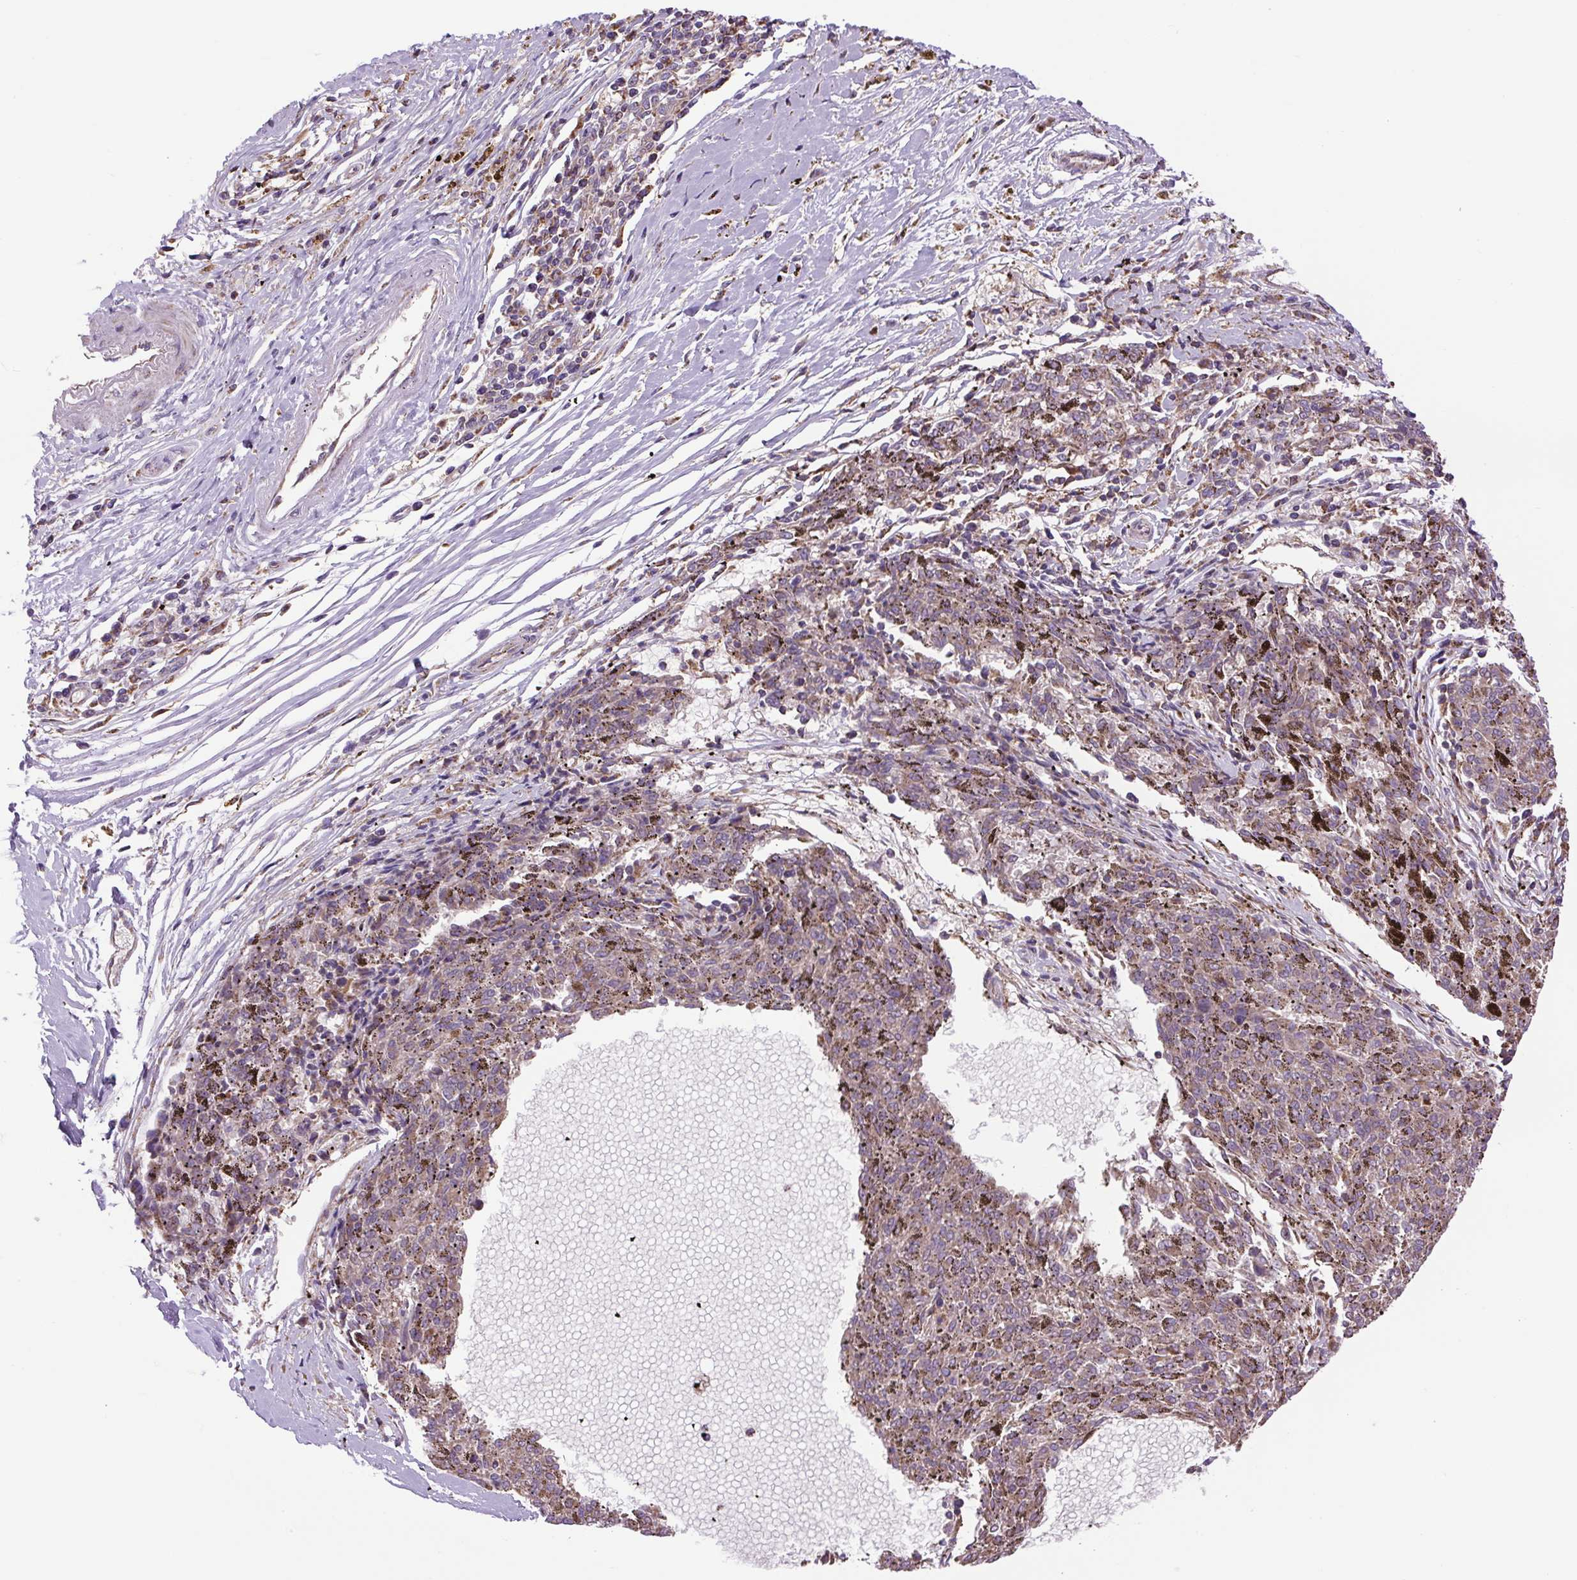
{"staining": {"intensity": "weak", "quantity": ">75%", "location": "cytoplasmic/membranous"}, "tissue": "melanoma", "cell_type": "Tumor cells", "image_type": "cancer", "snomed": [{"axis": "morphology", "description": "Malignant melanoma, NOS"}, {"axis": "topography", "description": "Skin"}], "caption": "An image of melanoma stained for a protein demonstrates weak cytoplasmic/membranous brown staining in tumor cells.", "gene": "PLCG1", "patient": {"sex": "female", "age": 72}}